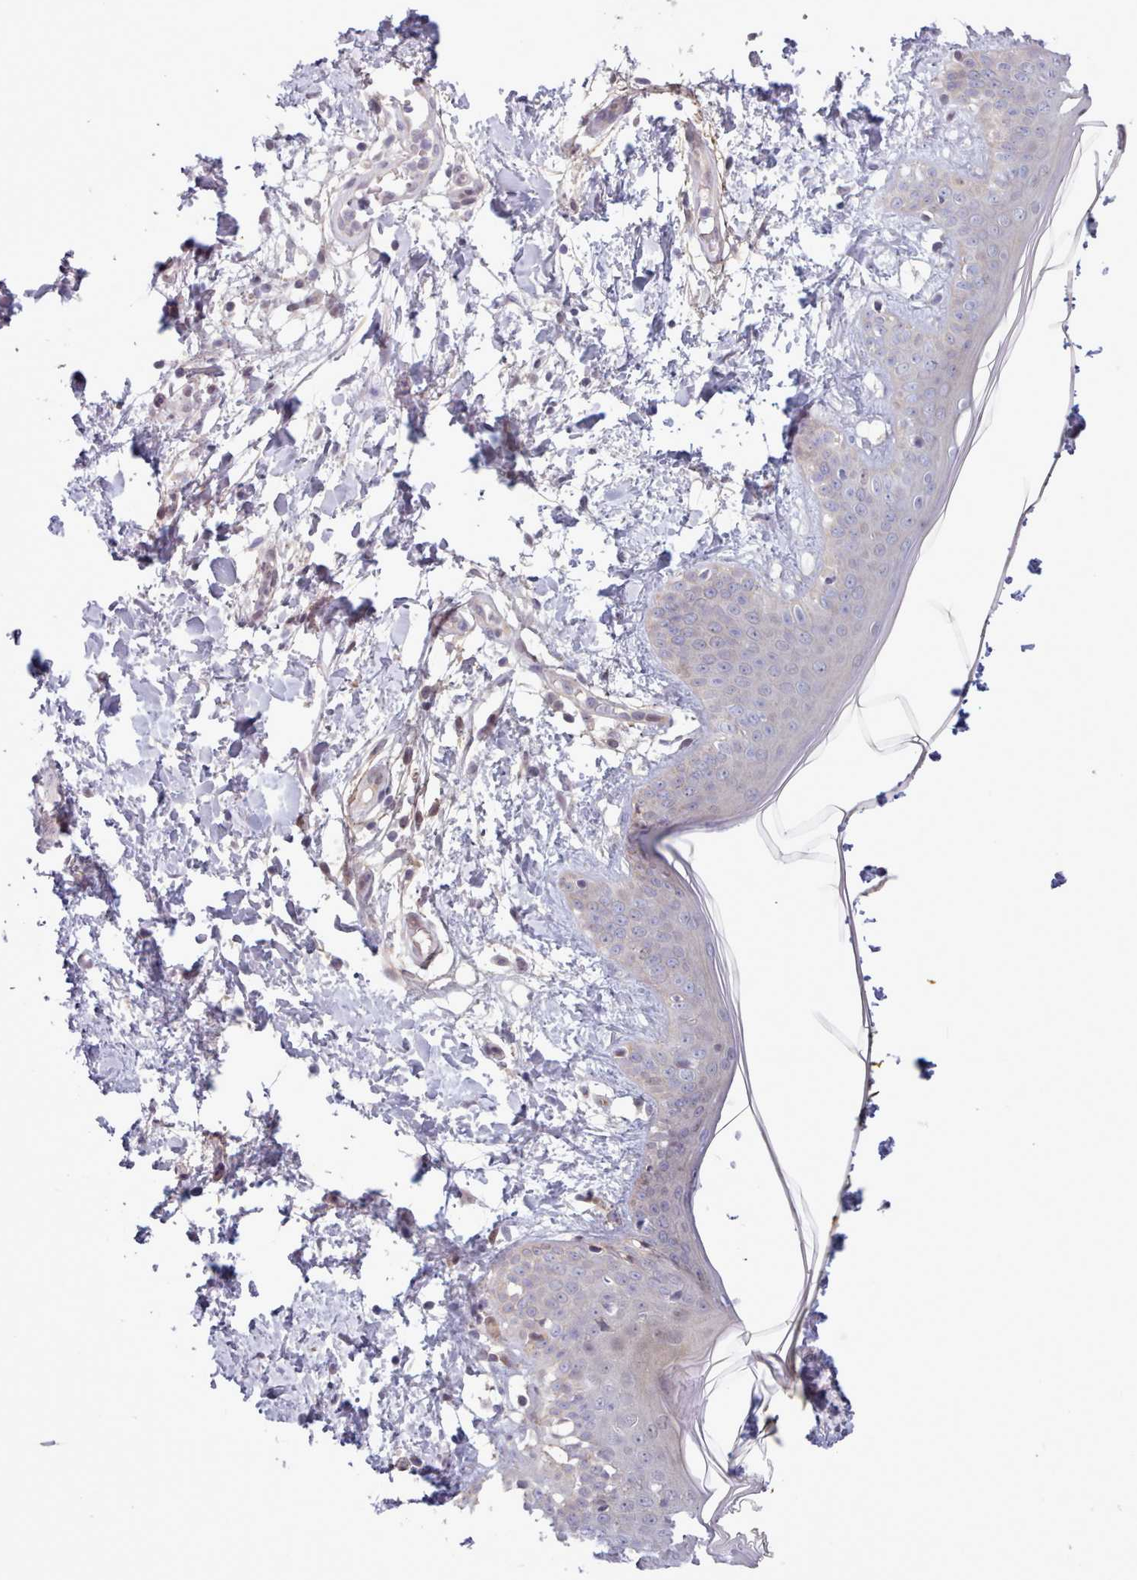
{"staining": {"intensity": "negative", "quantity": "none", "location": "none"}, "tissue": "skin", "cell_type": "Fibroblasts", "image_type": "normal", "snomed": [{"axis": "morphology", "description": "Normal tissue, NOS"}, {"axis": "topography", "description": "Skin"}], "caption": "DAB (3,3'-diaminobenzidine) immunohistochemical staining of unremarkable skin reveals no significant expression in fibroblasts. (Brightfield microscopy of DAB IHC at high magnification).", "gene": "KBTBD6", "patient": {"sex": "female", "age": 34}}